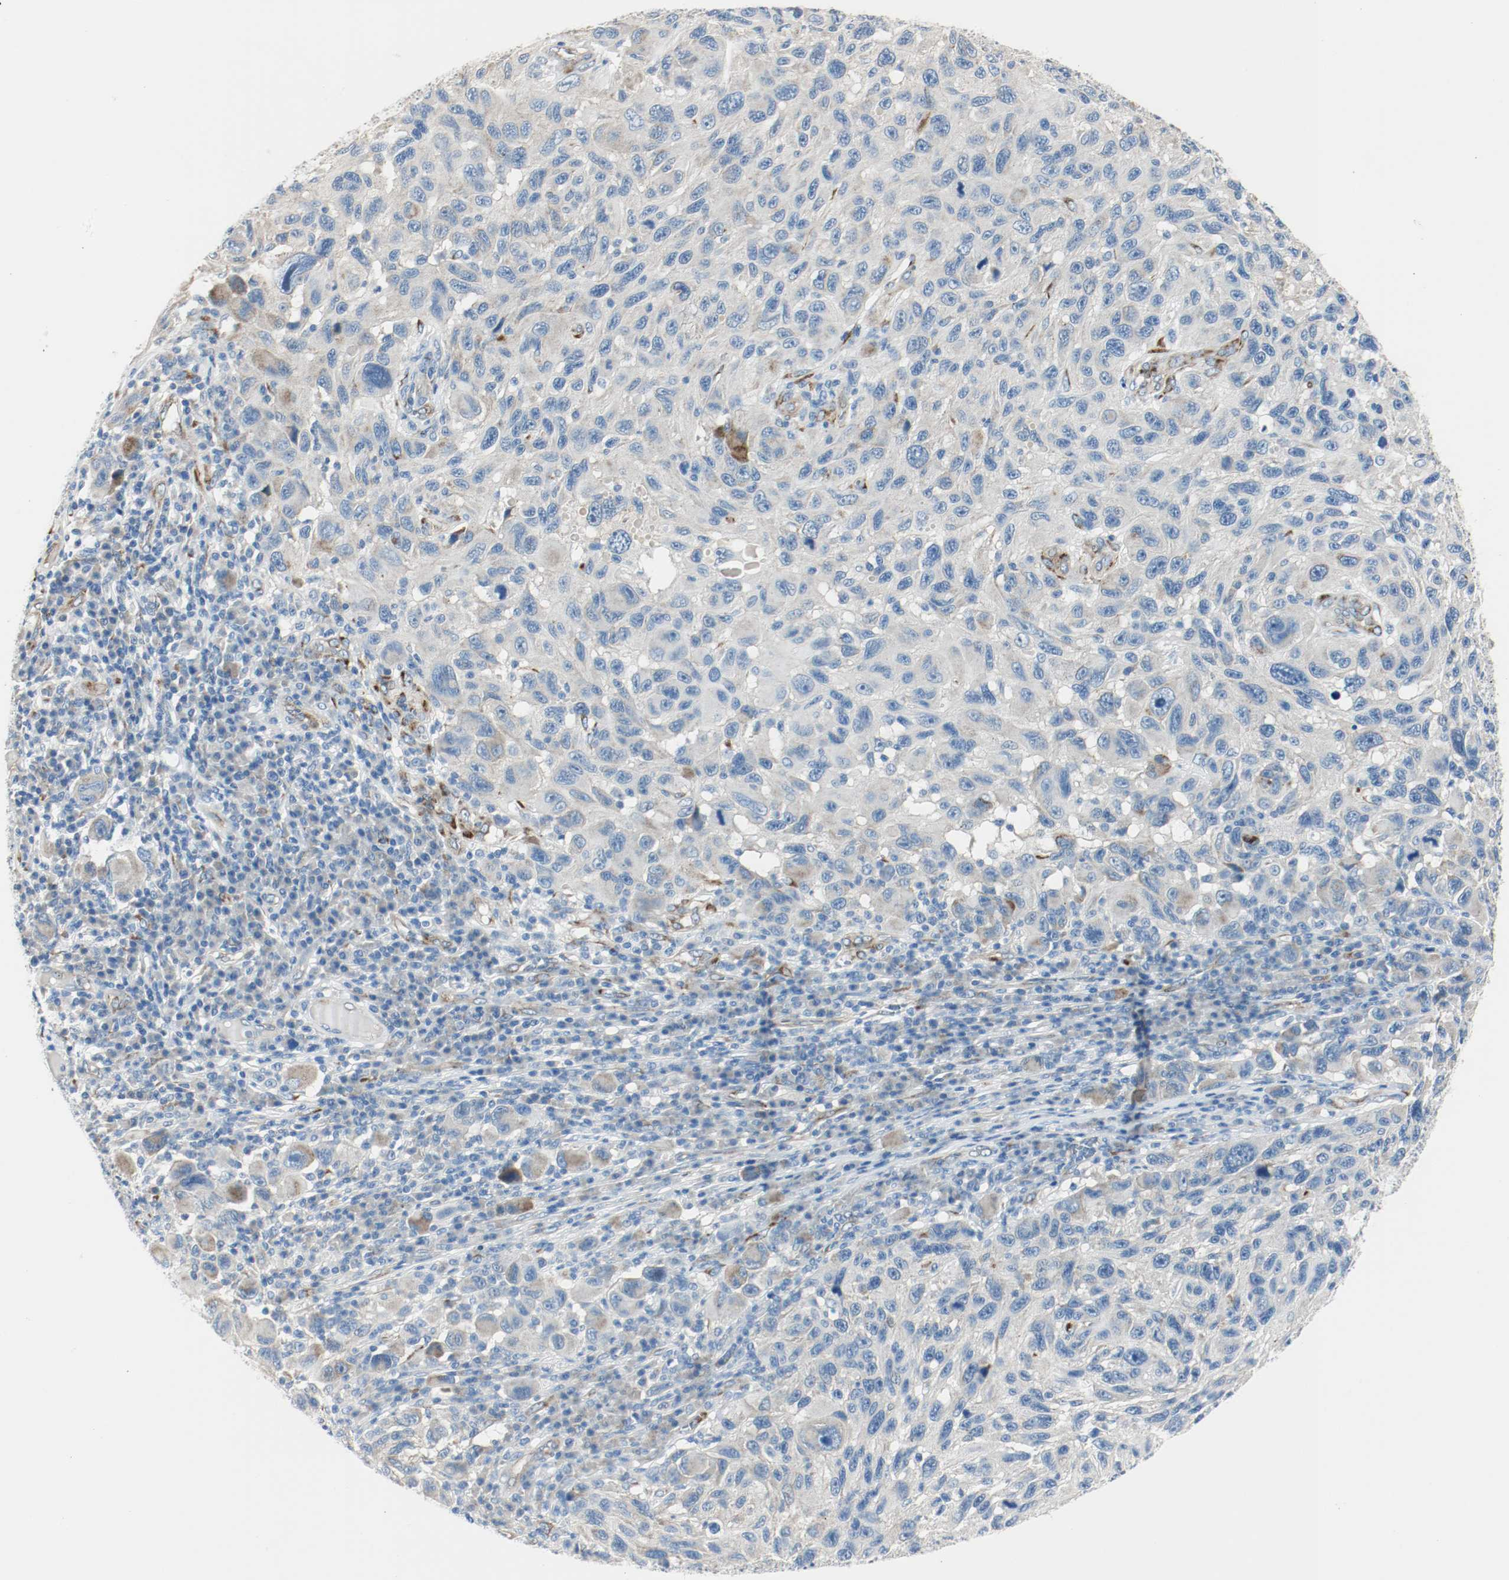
{"staining": {"intensity": "weak", "quantity": "<25%", "location": "cytoplasmic/membranous"}, "tissue": "melanoma", "cell_type": "Tumor cells", "image_type": "cancer", "snomed": [{"axis": "morphology", "description": "Malignant melanoma, NOS"}, {"axis": "topography", "description": "Skin"}], "caption": "Immunohistochemical staining of human melanoma reveals no significant staining in tumor cells. The staining is performed using DAB brown chromogen with nuclei counter-stained in using hematoxylin.", "gene": "LAMB1", "patient": {"sex": "male", "age": 53}}